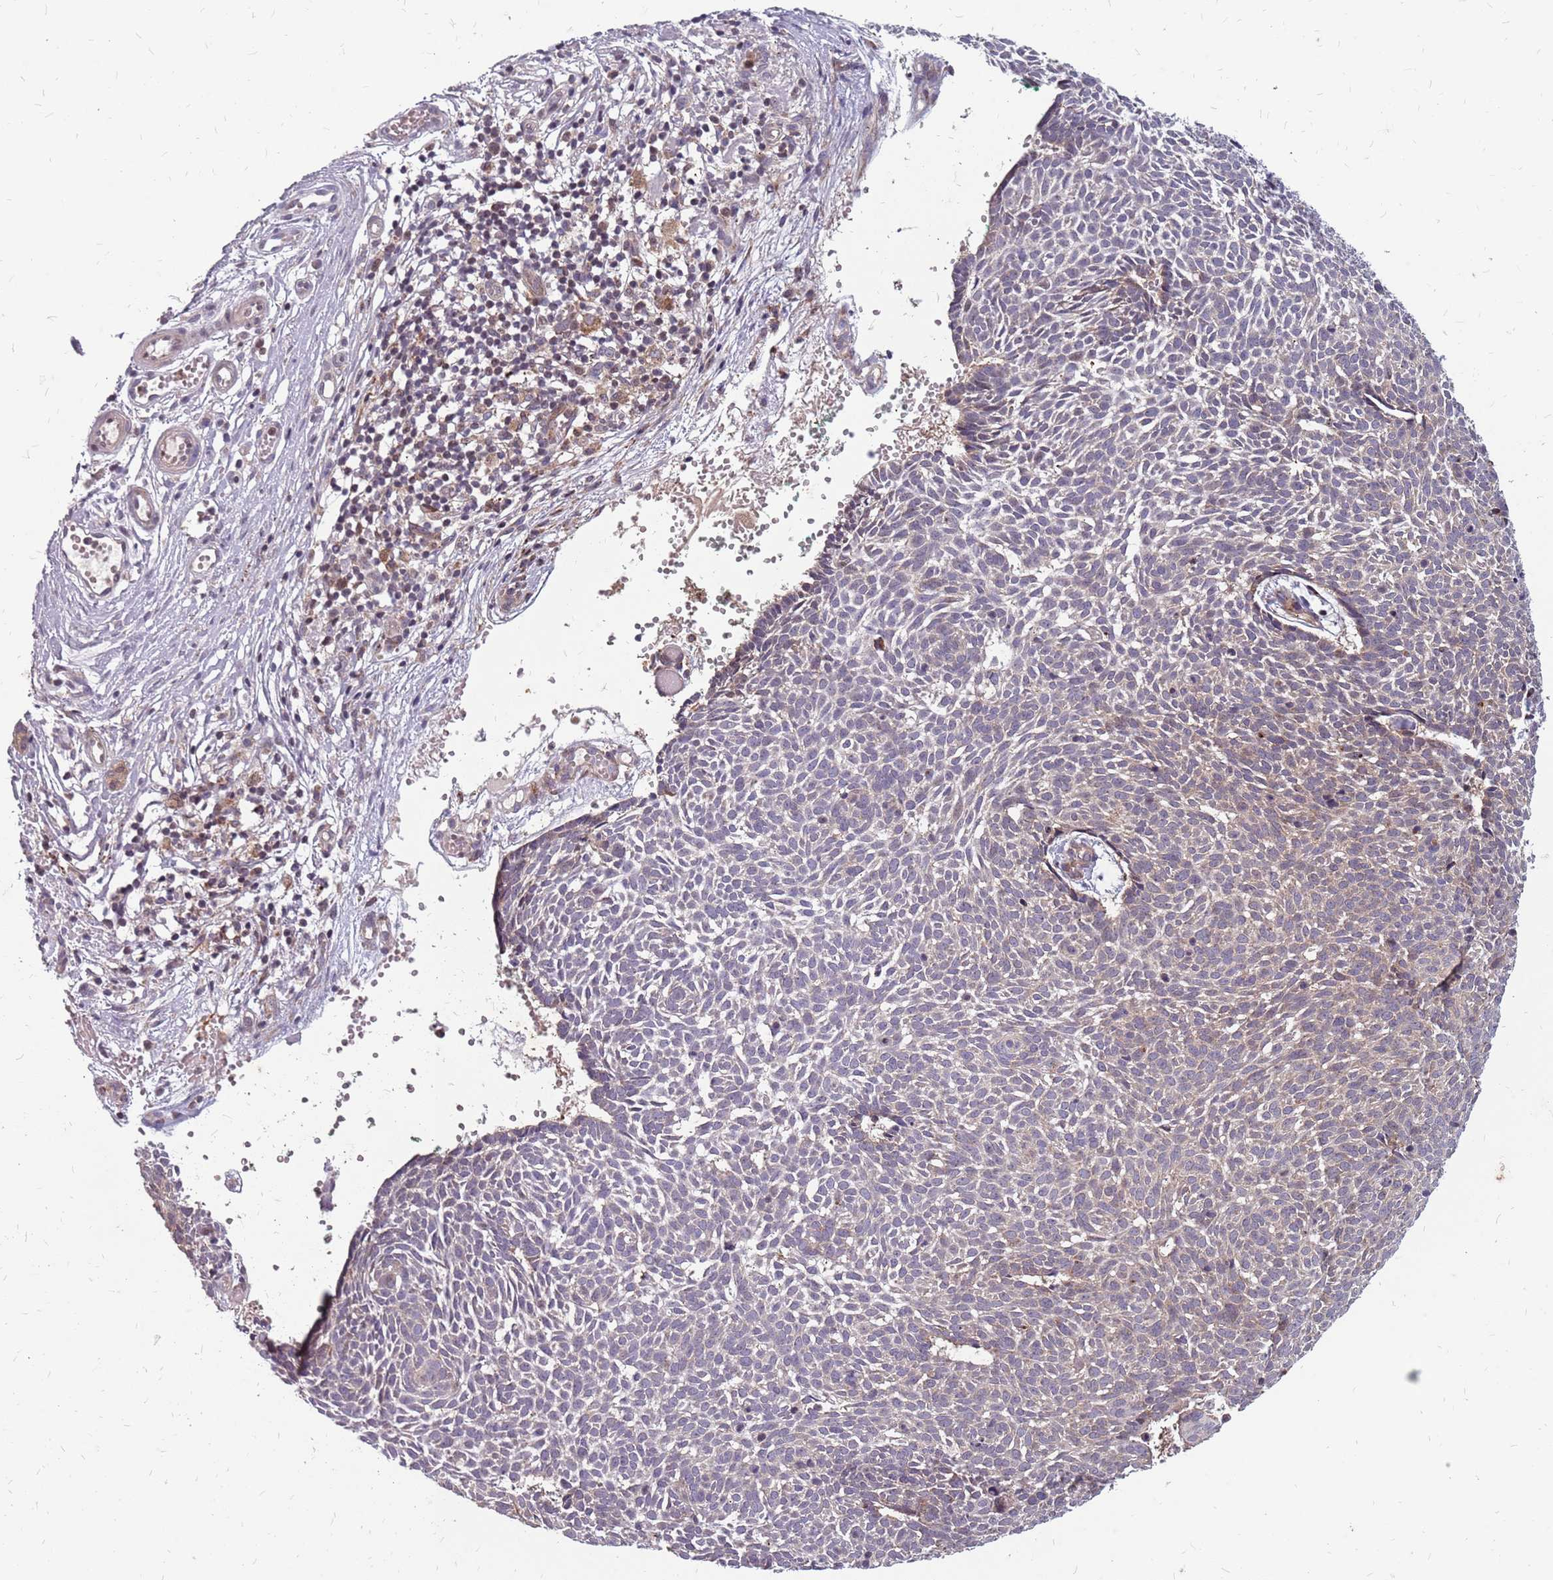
{"staining": {"intensity": "negative", "quantity": "none", "location": "none"}, "tissue": "skin cancer", "cell_type": "Tumor cells", "image_type": "cancer", "snomed": [{"axis": "morphology", "description": "Basal cell carcinoma"}, {"axis": "topography", "description": "Skin"}], "caption": "Tumor cells show no significant staining in skin basal cell carcinoma. (DAB immunohistochemistry (IHC), high magnification).", "gene": "NME4", "patient": {"sex": "male", "age": 61}}